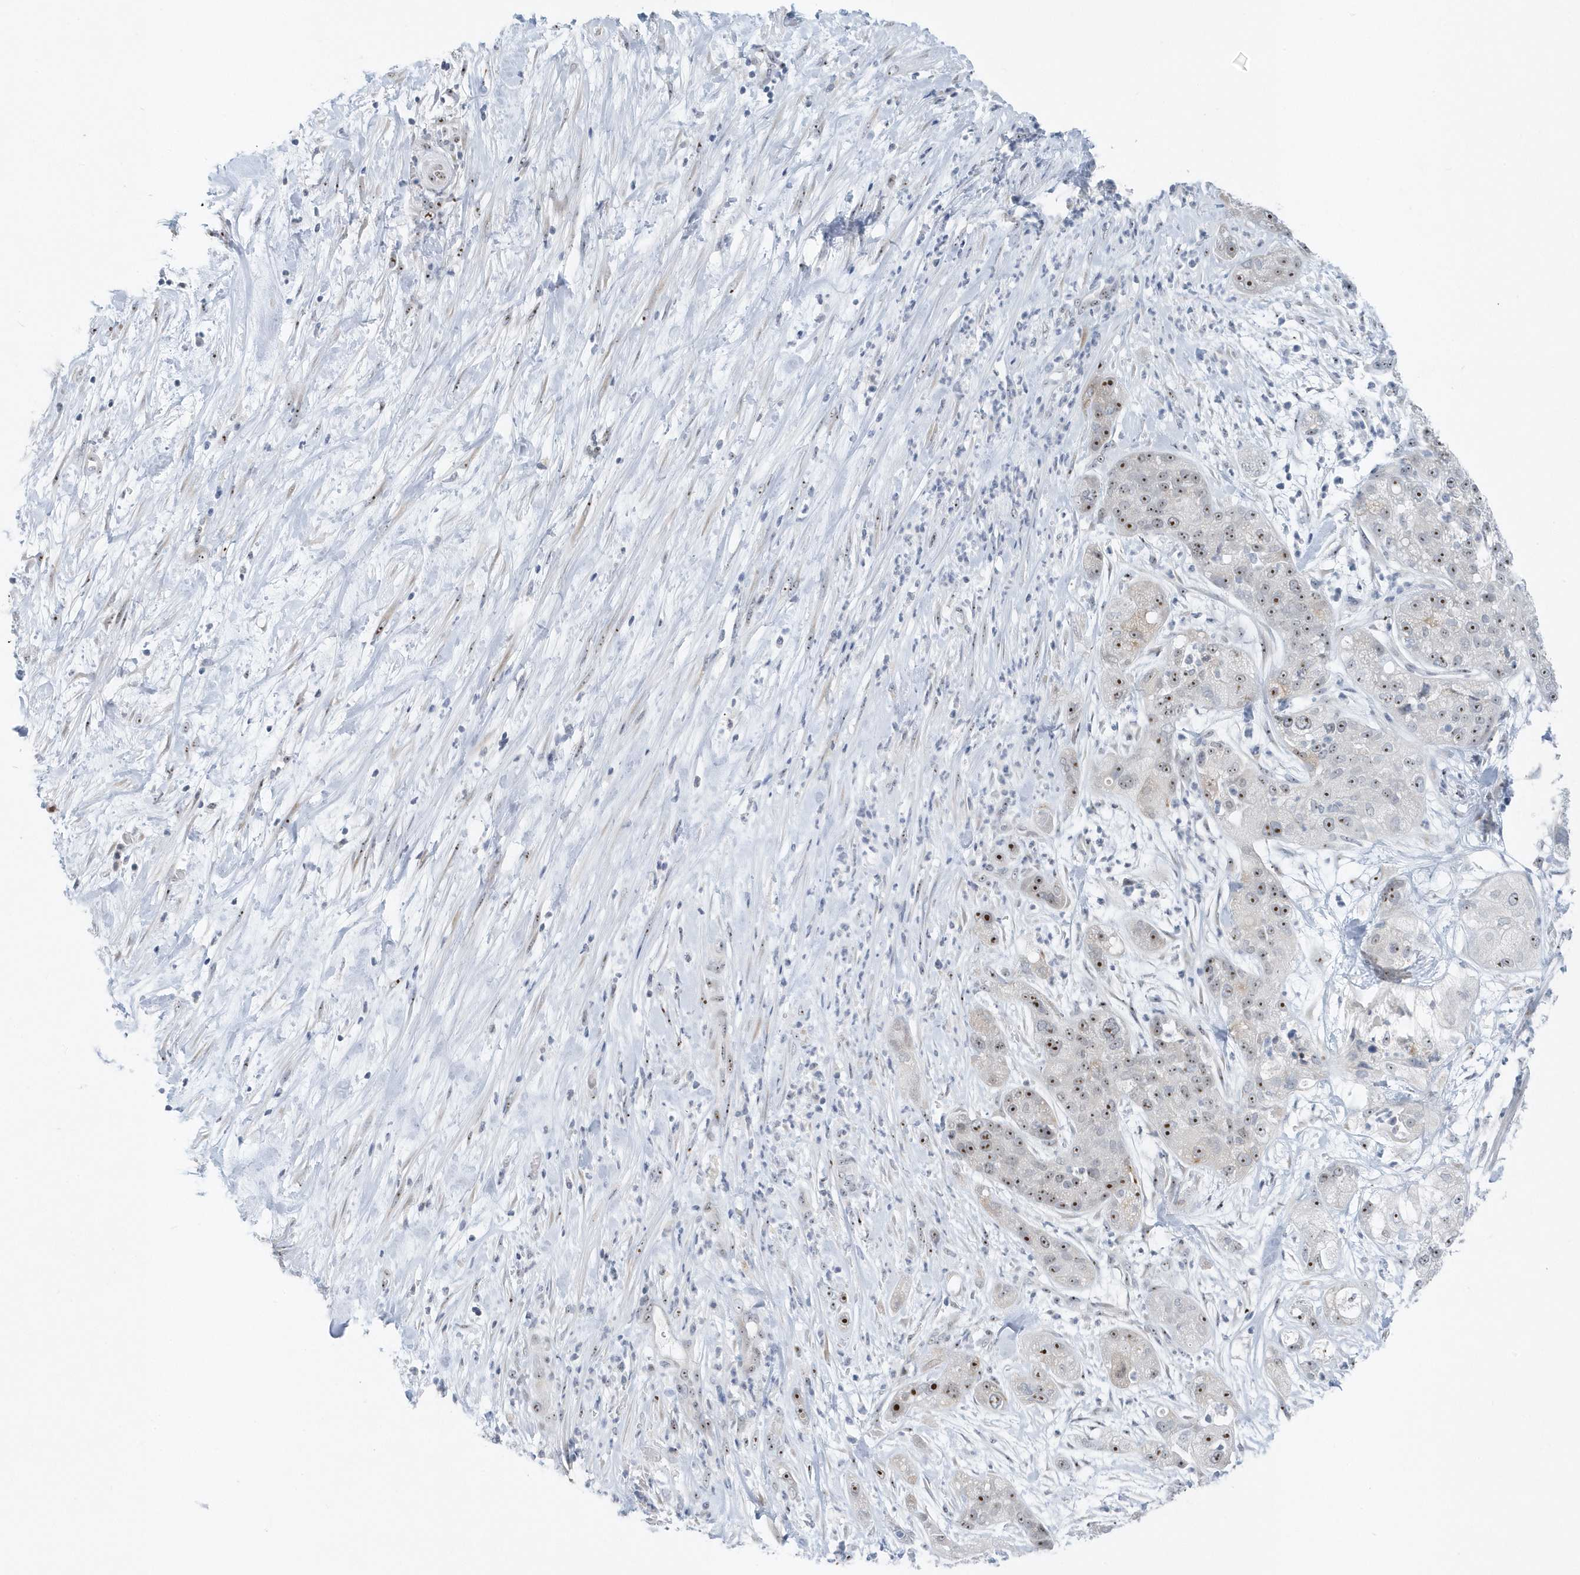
{"staining": {"intensity": "moderate", "quantity": ">75%", "location": "nuclear"}, "tissue": "pancreatic cancer", "cell_type": "Tumor cells", "image_type": "cancer", "snomed": [{"axis": "morphology", "description": "Adenocarcinoma, NOS"}, {"axis": "topography", "description": "Pancreas"}], "caption": "Immunohistochemistry (IHC) histopathology image of neoplastic tissue: human pancreatic cancer (adenocarcinoma) stained using immunohistochemistry (IHC) reveals medium levels of moderate protein expression localized specifically in the nuclear of tumor cells, appearing as a nuclear brown color.", "gene": "RPF2", "patient": {"sex": "female", "age": 78}}